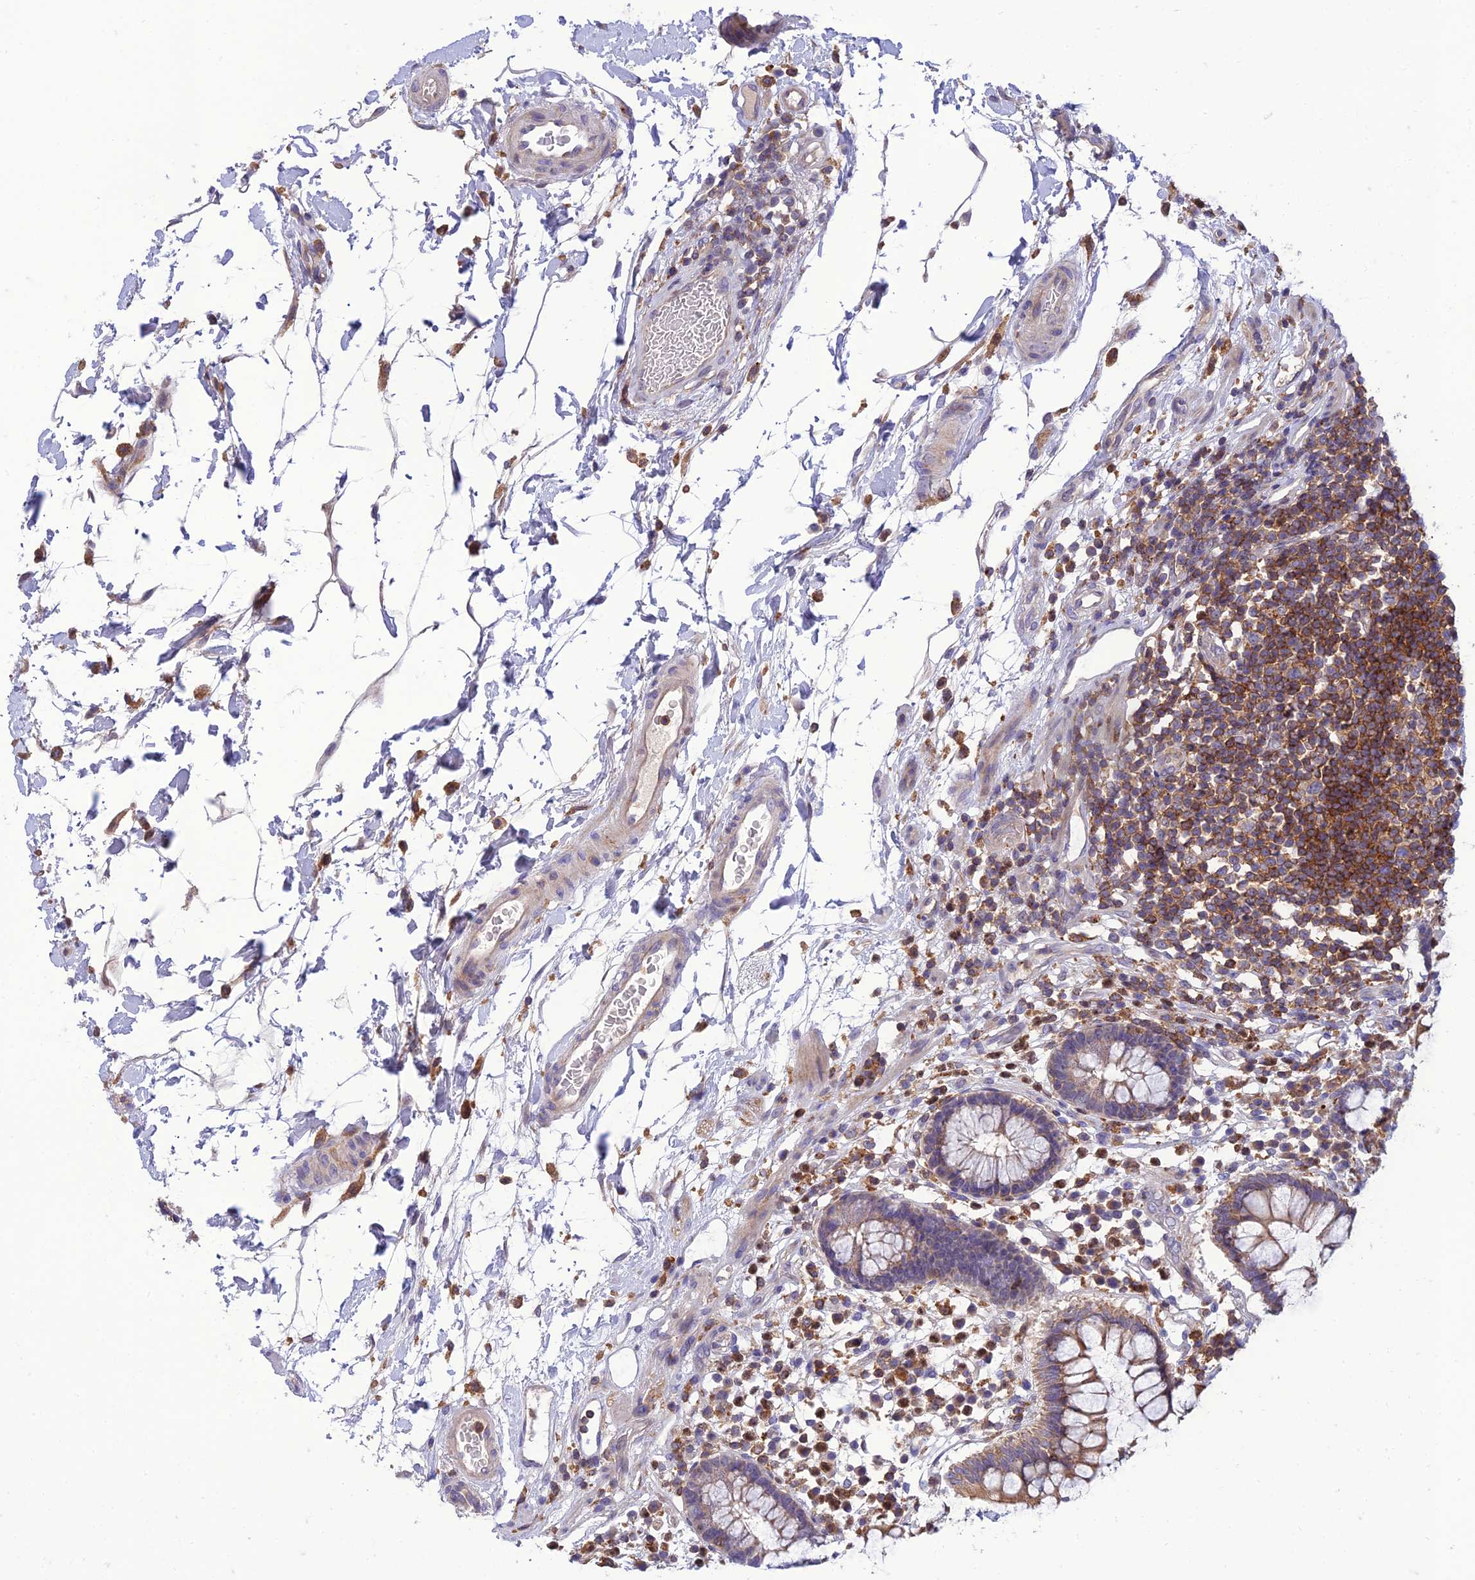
{"staining": {"intensity": "weak", "quantity": ">75%", "location": "cytoplasmic/membranous"}, "tissue": "colon", "cell_type": "Endothelial cells", "image_type": "normal", "snomed": [{"axis": "morphology", "description": "Normal tissue, NOS"}, {"axis": "topography", "description": "Colon"}], "caption": "This is a micrograph of immunohistochemistry staining of normal colon, which shows weak positivity in the cytoplasmic/membranous of endothelial cells.", "gene": "IRAK3", "patient": {"sex": "female", "age": 79}}